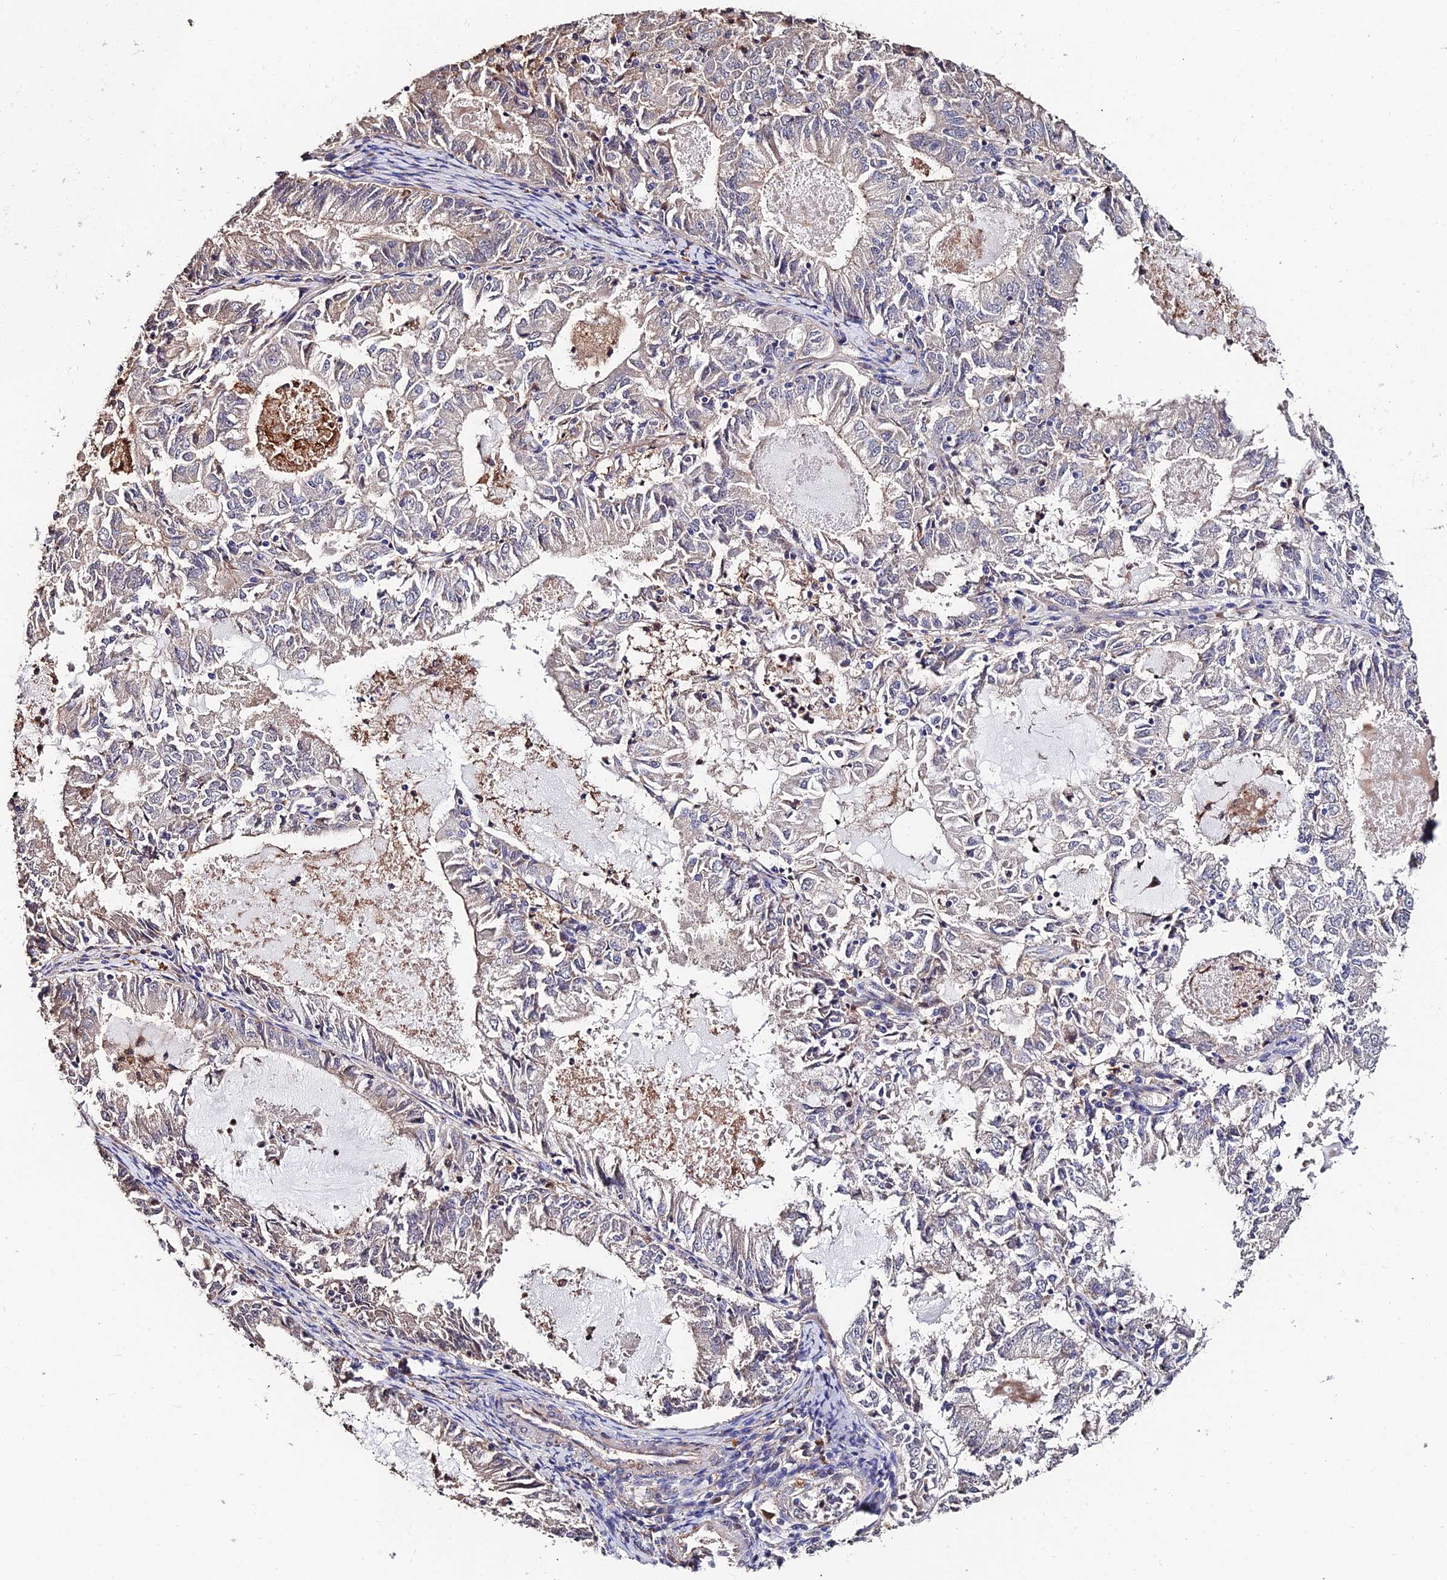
{"staining": {"intensity": "negative", "quantity": "none", "location": "none"}, "tissue": "endometrial cancer", "cell_type": "Tumor cells", "image_type": "cancer", "snomed": [{"axis": "morphology", "description": "Adenocarcinoma, NOS"}, {"axis": "topography", "description": "Endometrium"}], "caption": "Tumor cells are negative for brown protein staining in endometrial adenocarcinoma.", "gene": "ACTR5", "patient": {"sex": "female", "age": 57}}